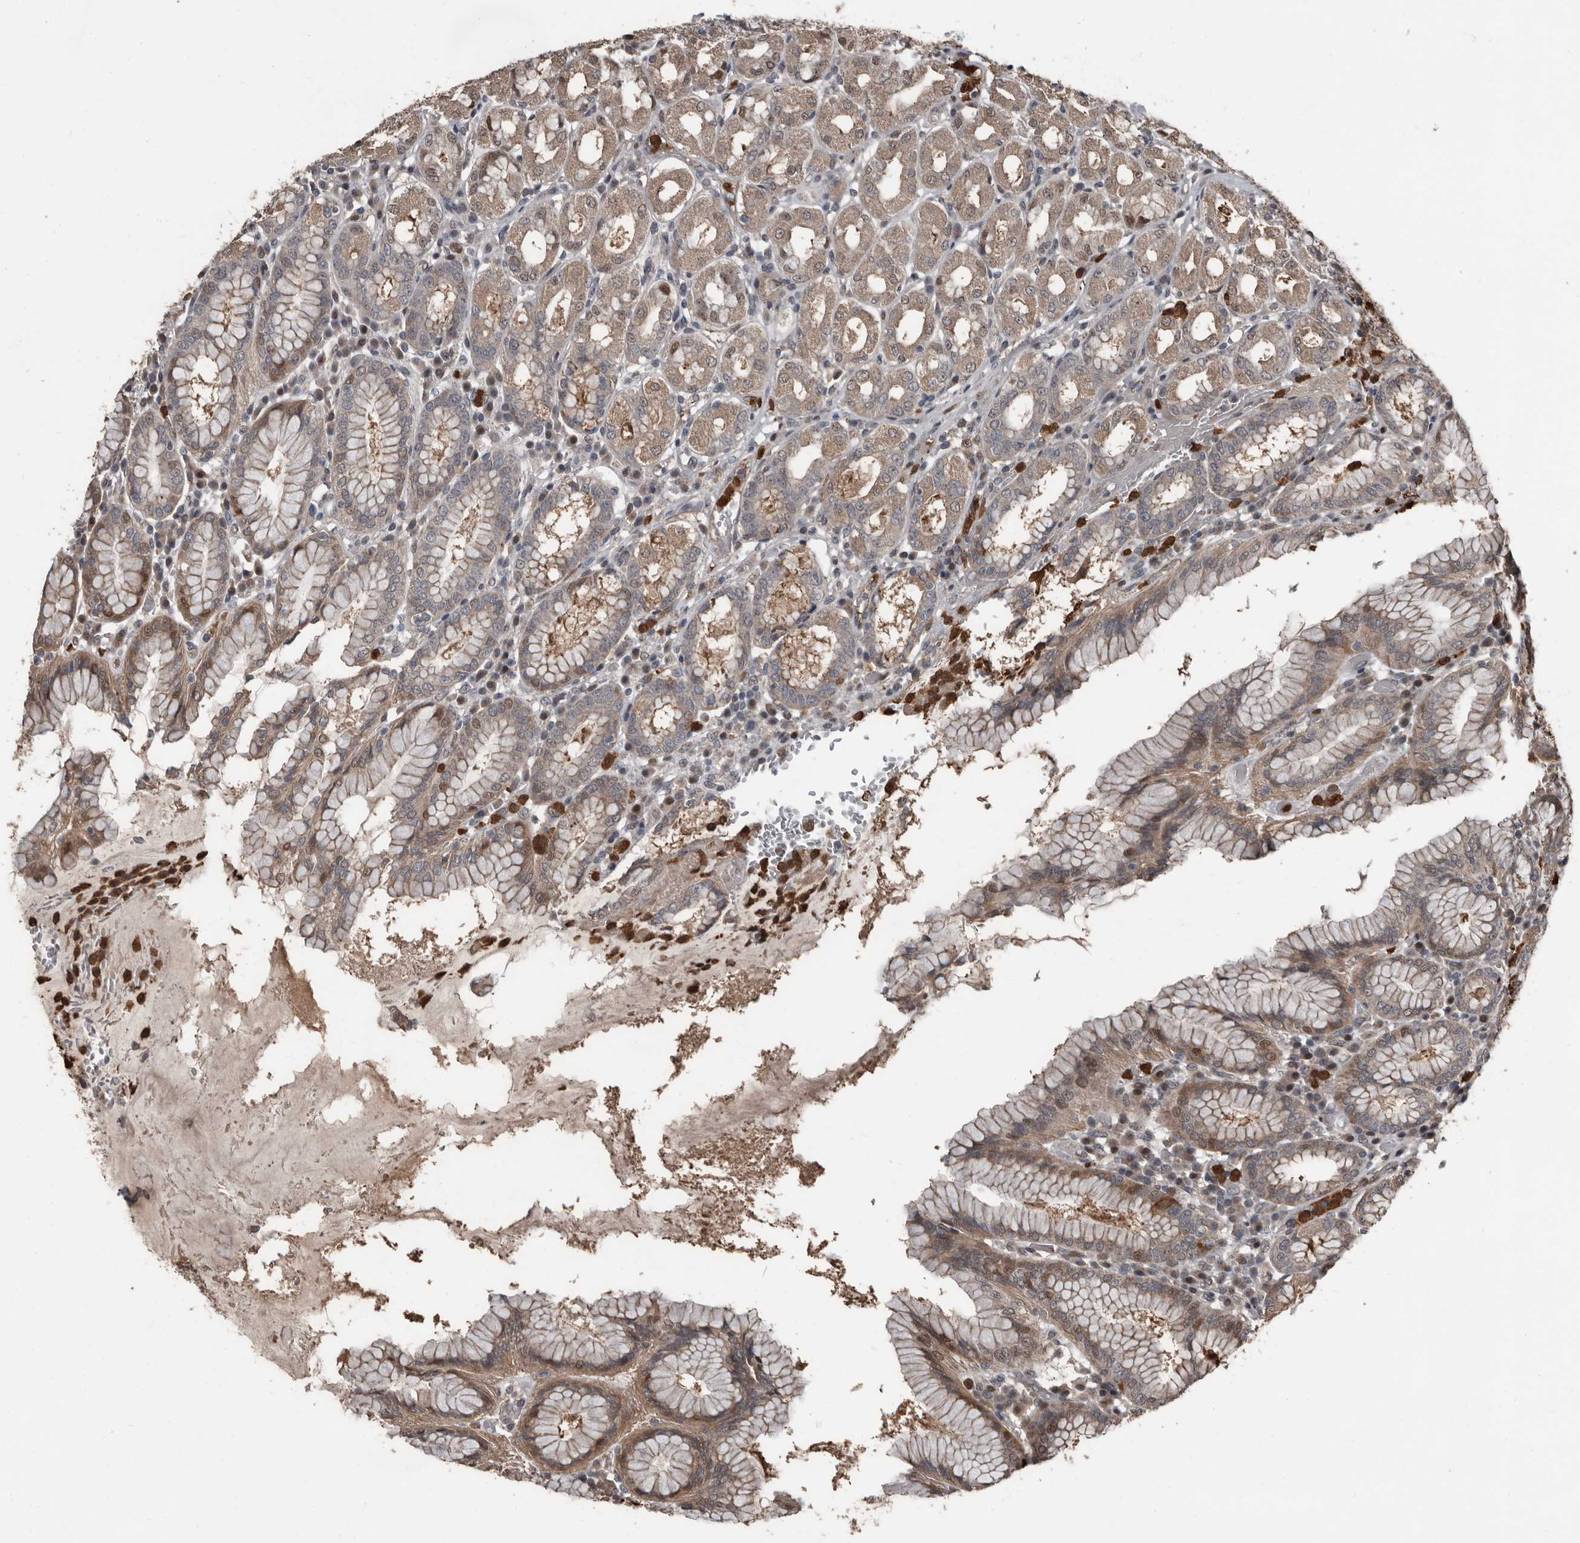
{"staining": {"intensity": "moderate", "quantity": "25%-75%", "location": "cytoplasmic/membranous,nuclear"}, "tissue": "stomach", "cell_type": "Glandular cells", "image_type": "normal", "snomed": [{"axis": "morphology", "description": "Normal tissue, NOS"}, {"axis": "topography", "description": "Stomach"}, {"axis": "topography", "description": "Stomach, lower"}], "caption": "This is an image of immunohistochemistry staining of normal stomach, which shows moderate positivity in the cytoplasmic/membranous,nuclear of glandular cells.", "gene": "FSBP", "patient": {"sex": "female", "age": 56}}